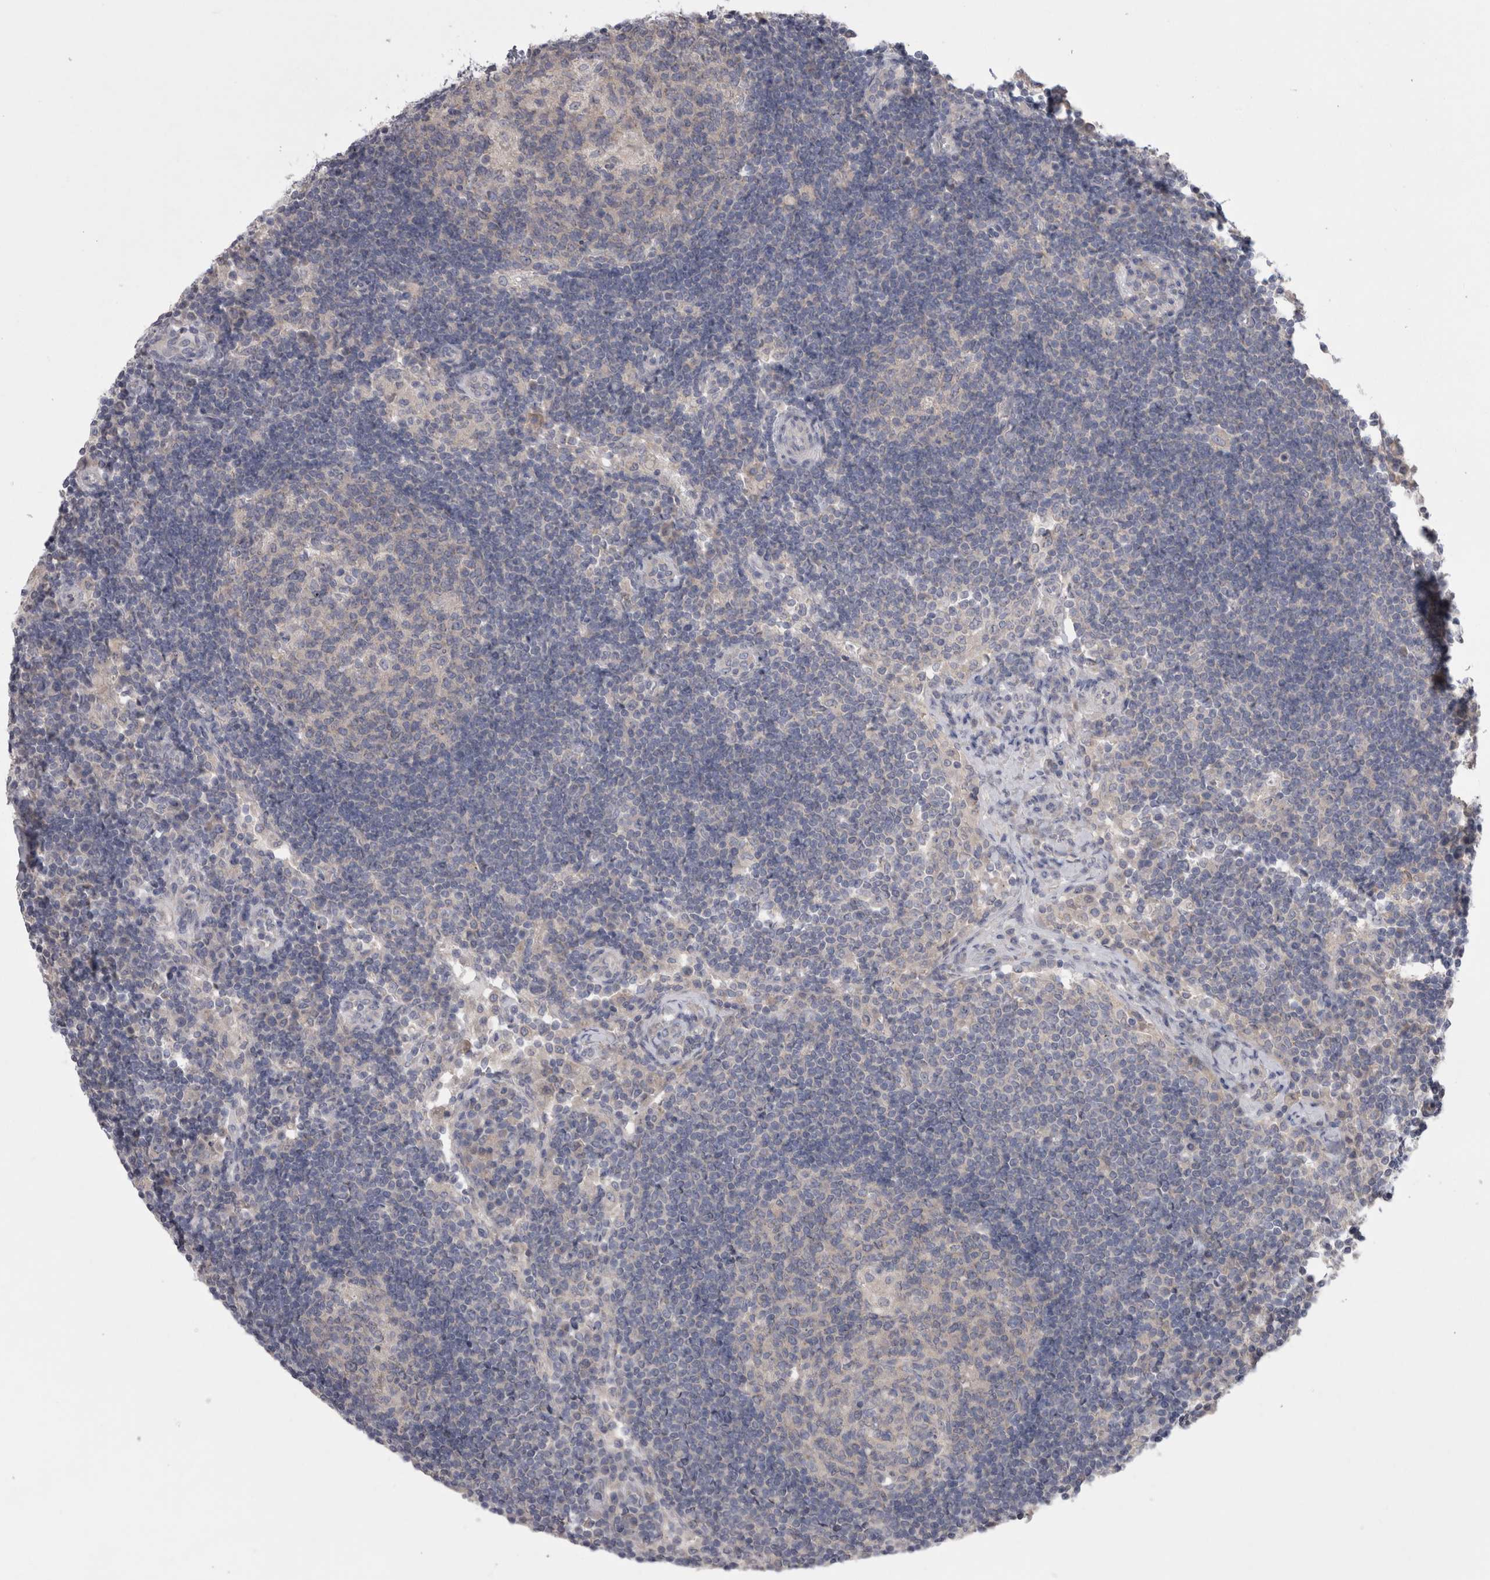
{"staining": {"intensity": "negative", "quantity": "none", "location": "none"}, "tissue": "lymph node", "cell_type": "Germinal center cells", "image_type": "normal", "snomed": [{"axis": "morphology", "description": "Normal tissue, NOS"}, {"axis": "topography", "description": "Lymph node"}], "caption": "Image shows no significant protein positivity in germinal center cells of unremarkable lymph node. Brightfield microscopy of immunohistochemistry stained with DAB (3,3'-diaminobenzidine) (brown) and hematoxylin (blue), captured at high magnification.", "gene": "LRRC40", "patient": {"sex": "female", "age": 53}}